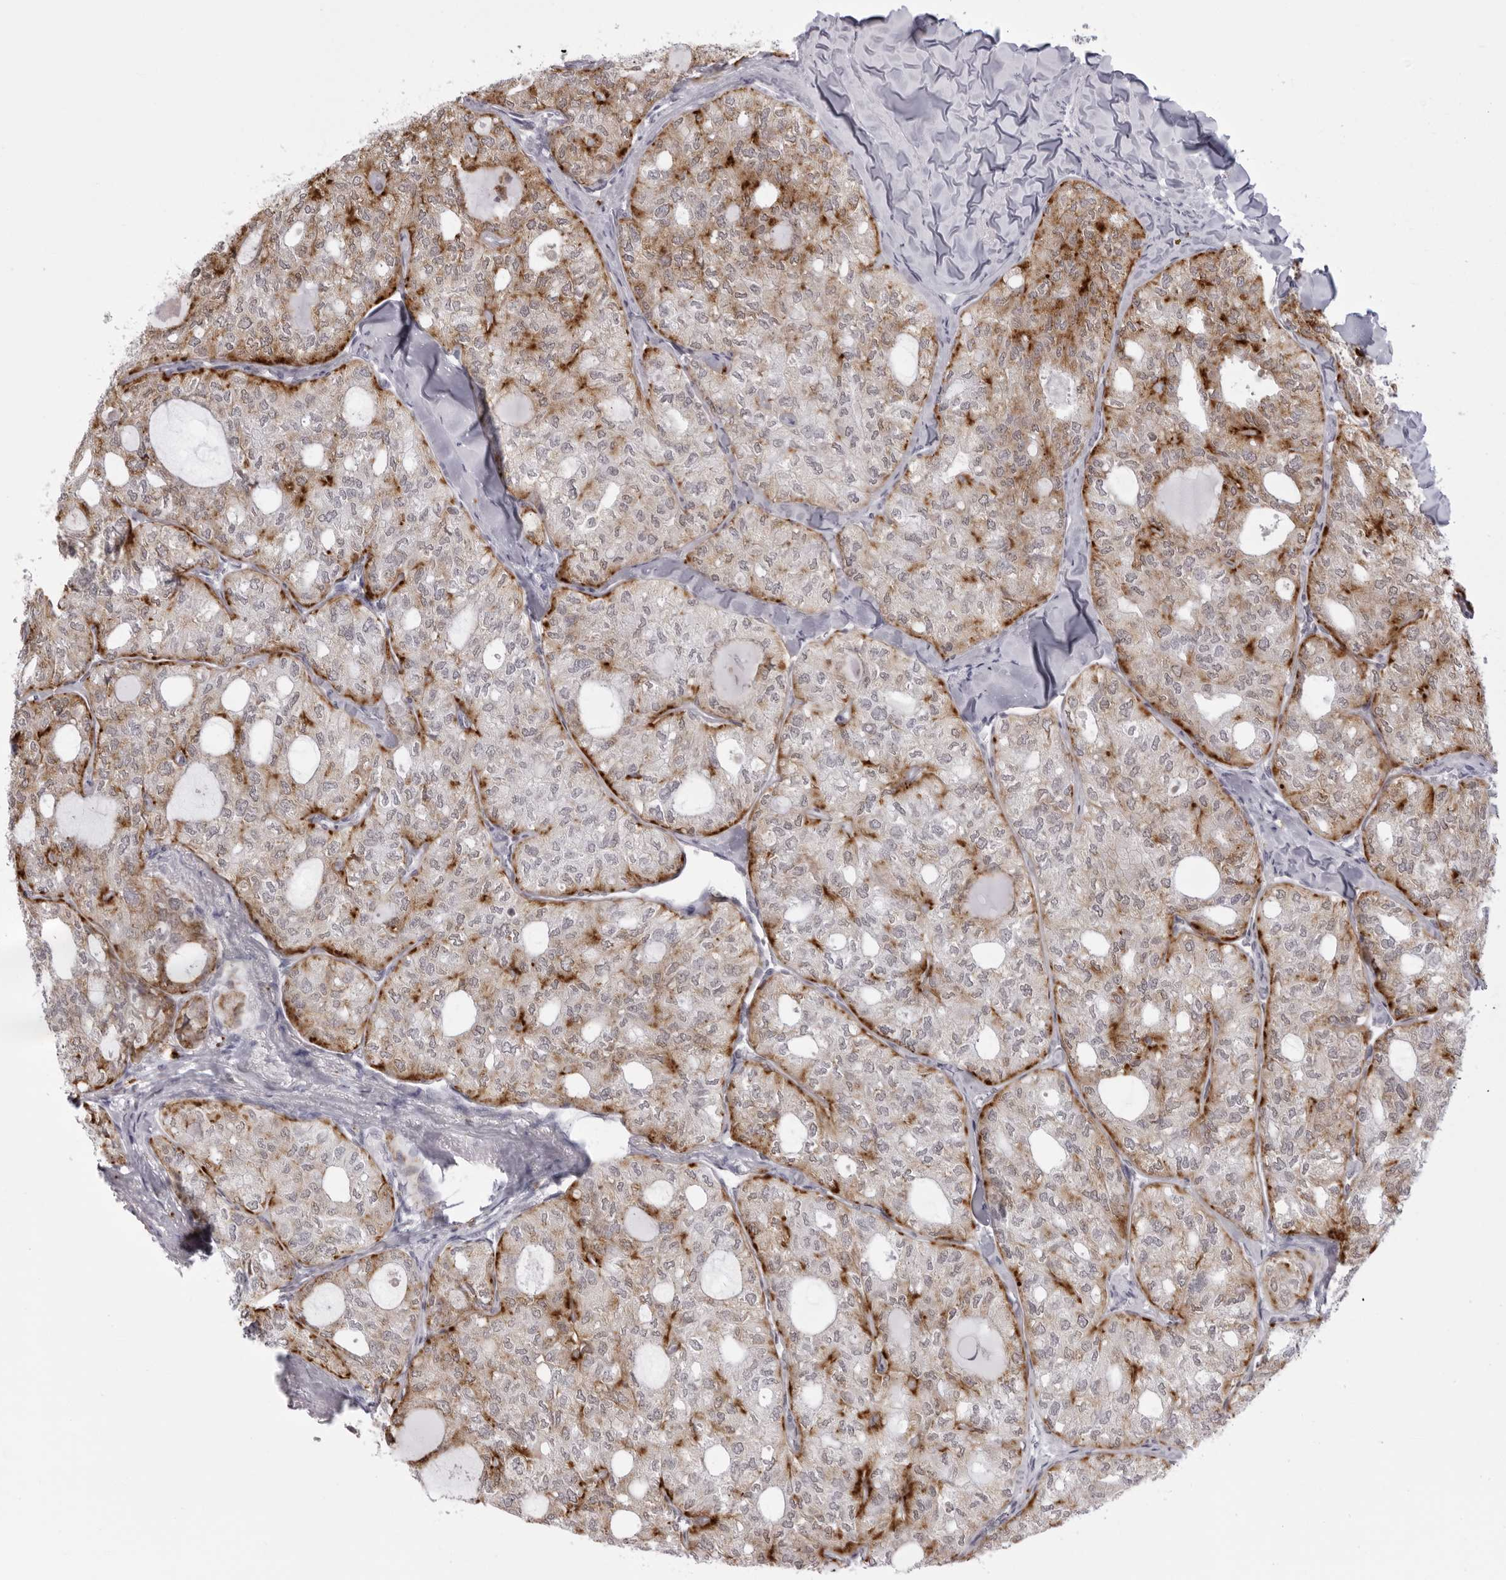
{"staining": {"intensity": "moderate", "quantity": "25%-75%", "location": "cytoplasmic/membranous"}, "tissue": "thyroid cancer", "cell_type": "Tumor cells", "image_type": "cancer", "snomed": [{"axis": "morphology", "description": "Follicular adenoma carcinoma, NOS"}, {"axis": "topography", "description": "Thyroid gland"}], "caption": "Thyroid cancer (follicular adenoma carcinoma) stained with DAB (3,3'-diaminobenzidine) immunohistochemistry displays medium levels of moderate cytoplasmic/membranous positivity in about 25%-75% of tumor cells.", "gene": "IL25", "patient": {"sex": "male", "age": 75}}